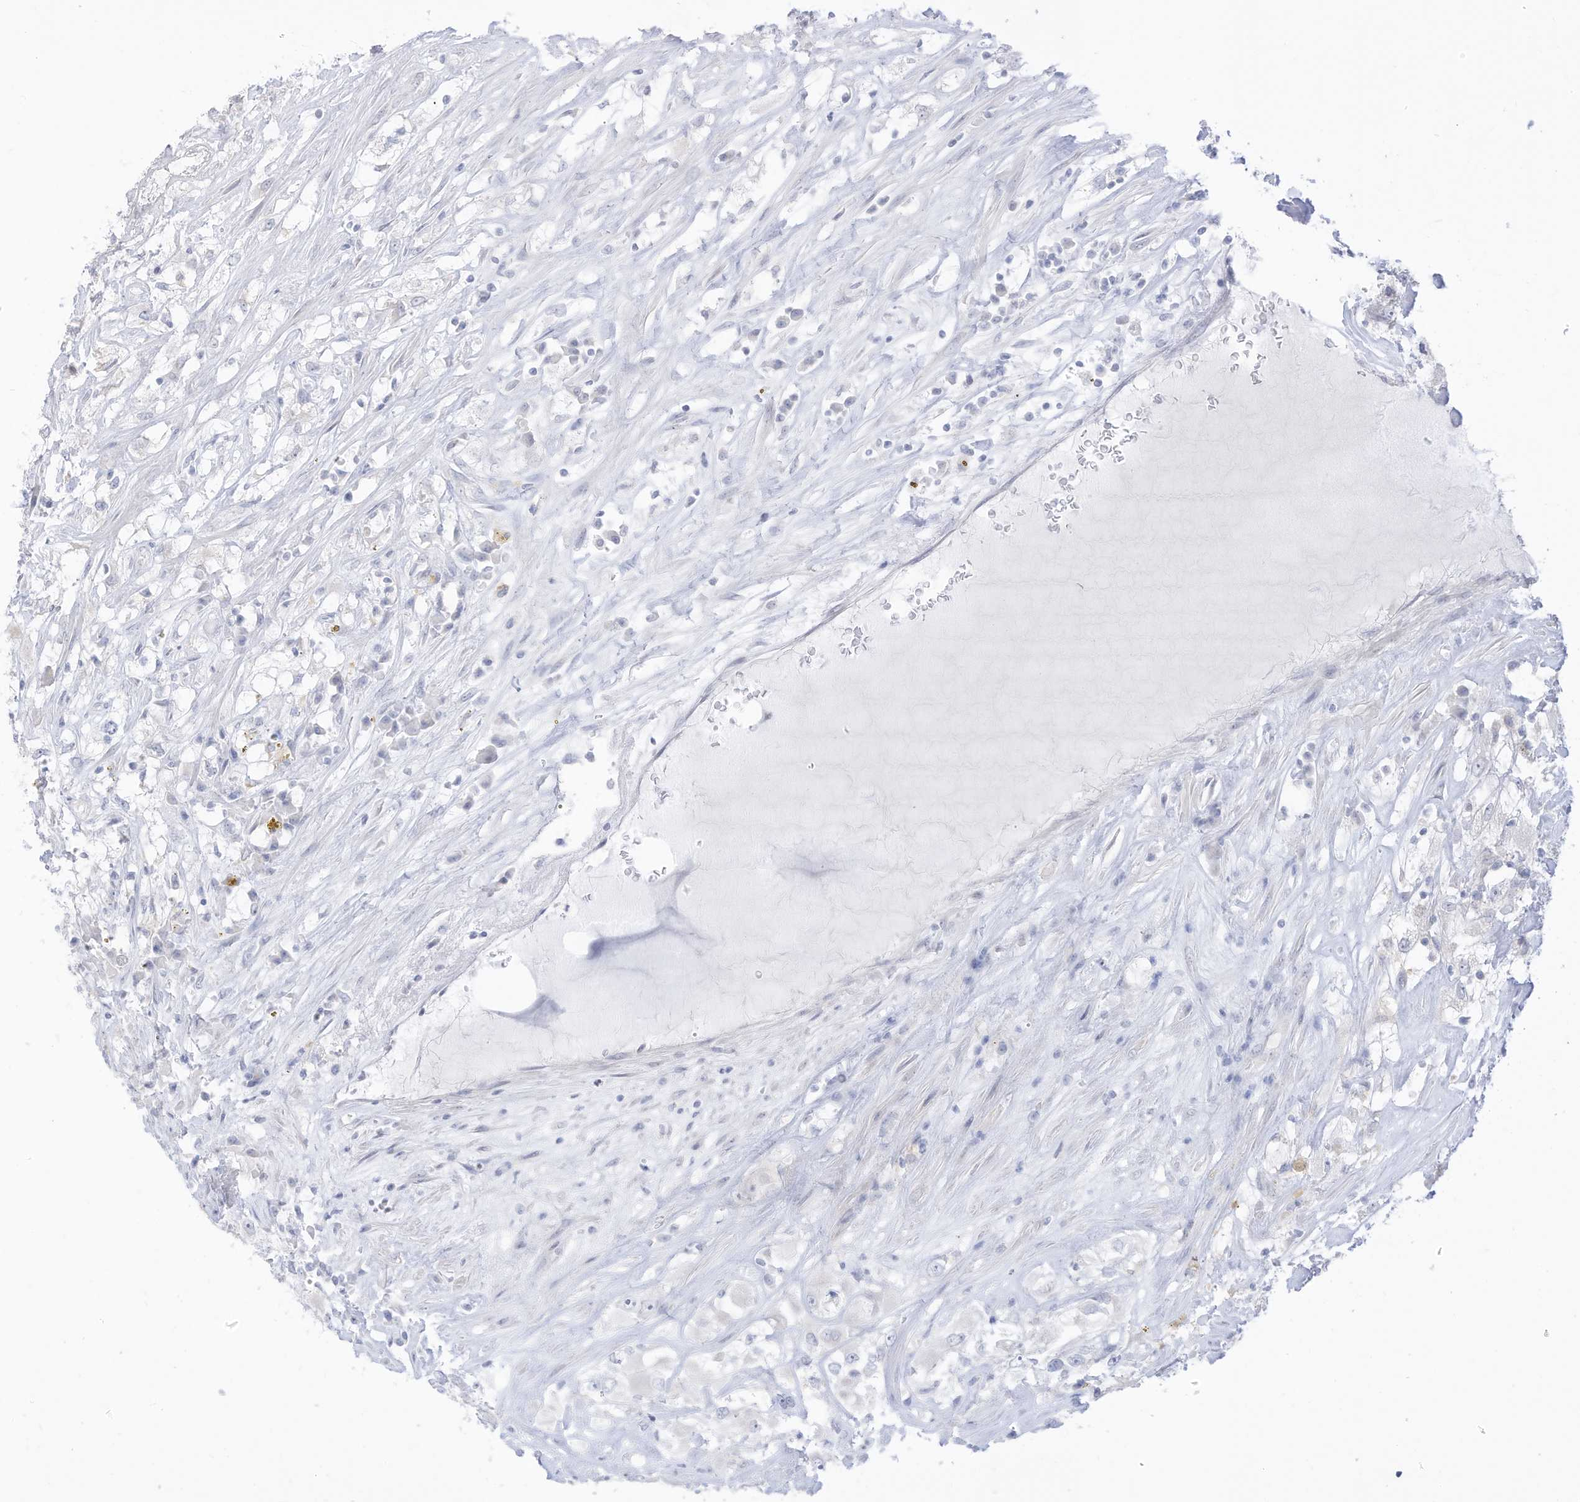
{"staining": {"intensity": "negative", "quantity": "none", "location": "none"}, "tissue": "renal cancer", "cell_type": "Tumor cells", "image_type": "cancer", "snomed": [{"axis": "morphology", "description": "Adenocarcinoma, NOS"}, {"axis": "topography", "description": "Kidney"}], "caption": "DAB immunohistochemical staining of renal cancer (adenocarcinoma) displays no significant staining in tumor cells.", "gene": "OGT", "patient": {"sex": "female", "age": 52}}